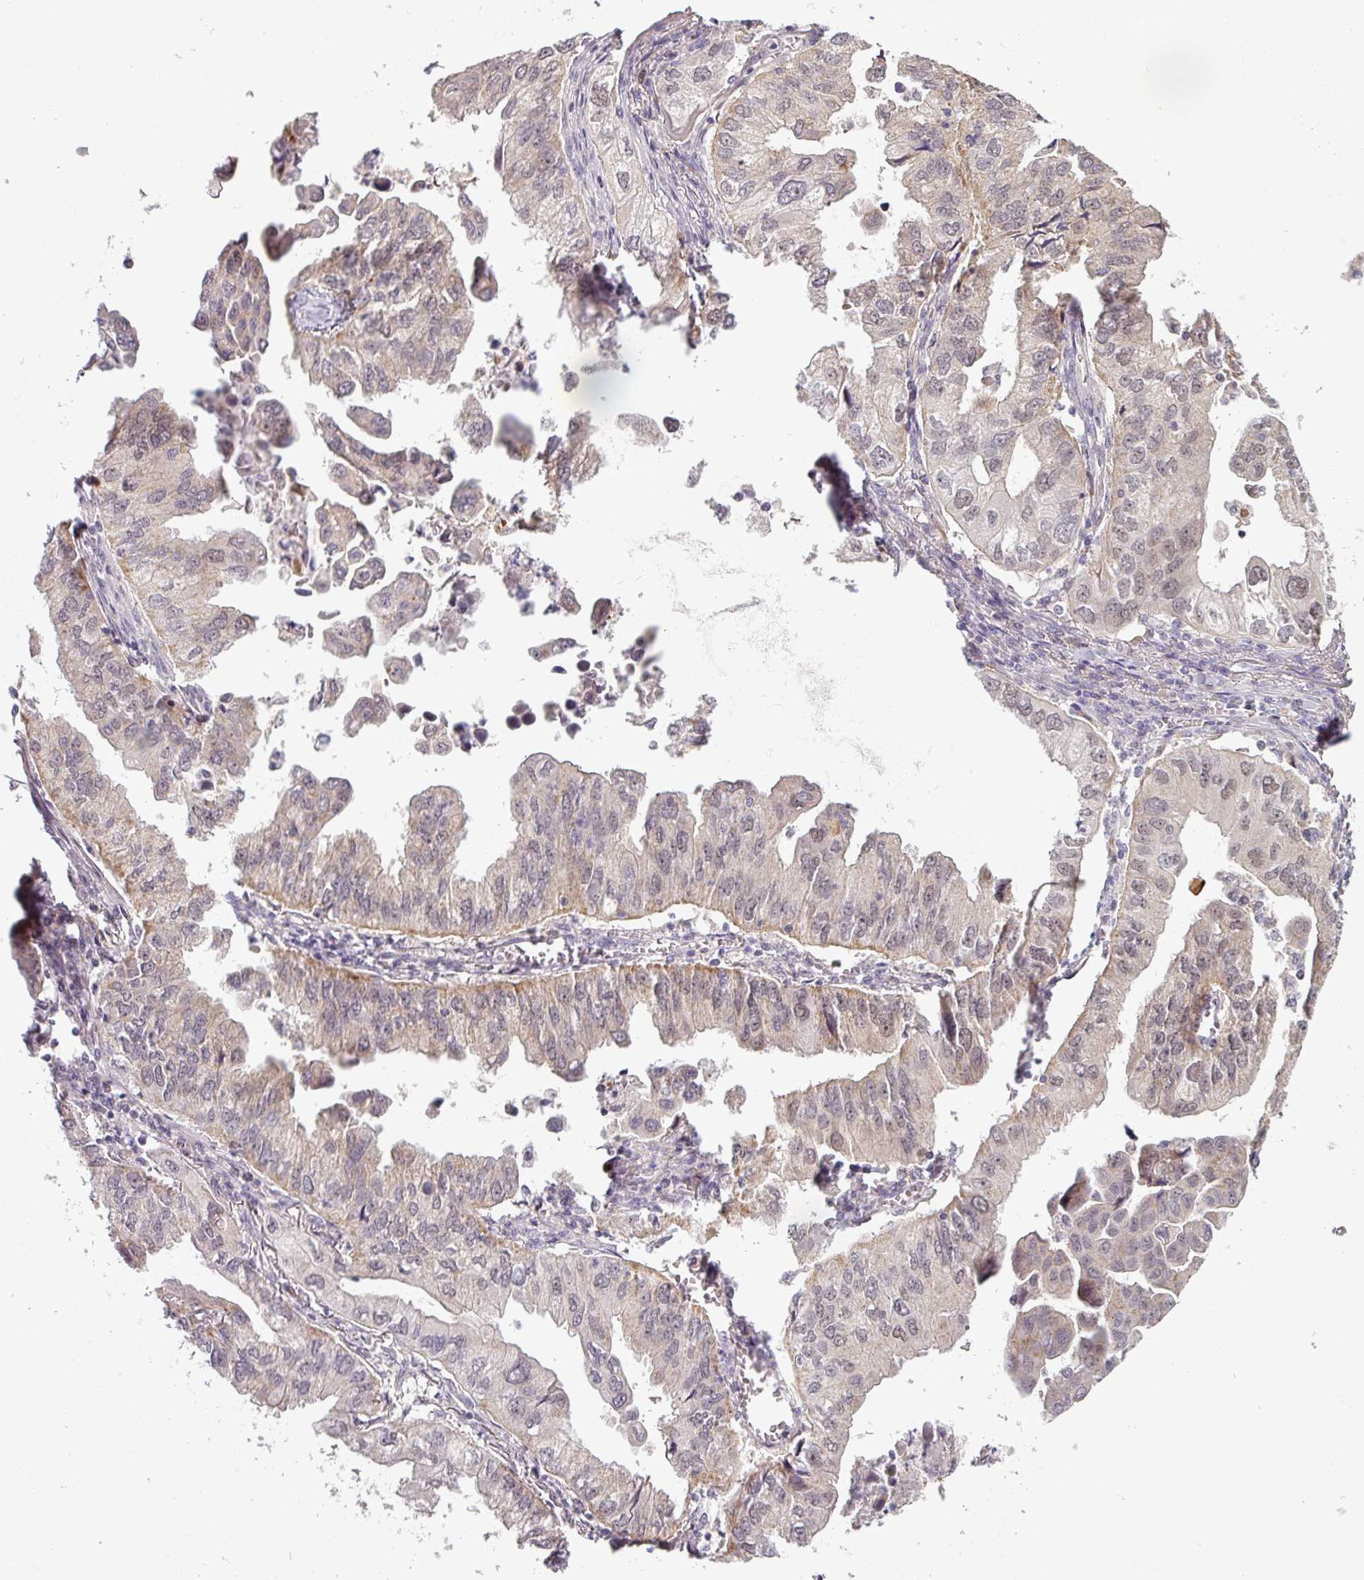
{"staining": {"intensity": "weak", "quantity": "<25%", "location": "cytoplasmic/membranous"}, "tissue": "lung cancer", "cell_type": "Tumor cells", "image_type": "cancer", "snomed": [{"axis": "morphology", "description": "Adenocarcinoma, NOS"}, {"axis": "topography", "description": "Lung"}], "caption": "Tumor cells show no significant protein staining in adenocarcinoma (lung).", "gene": "C2orf16", "patient": {"sex": "male", "age": 48}}